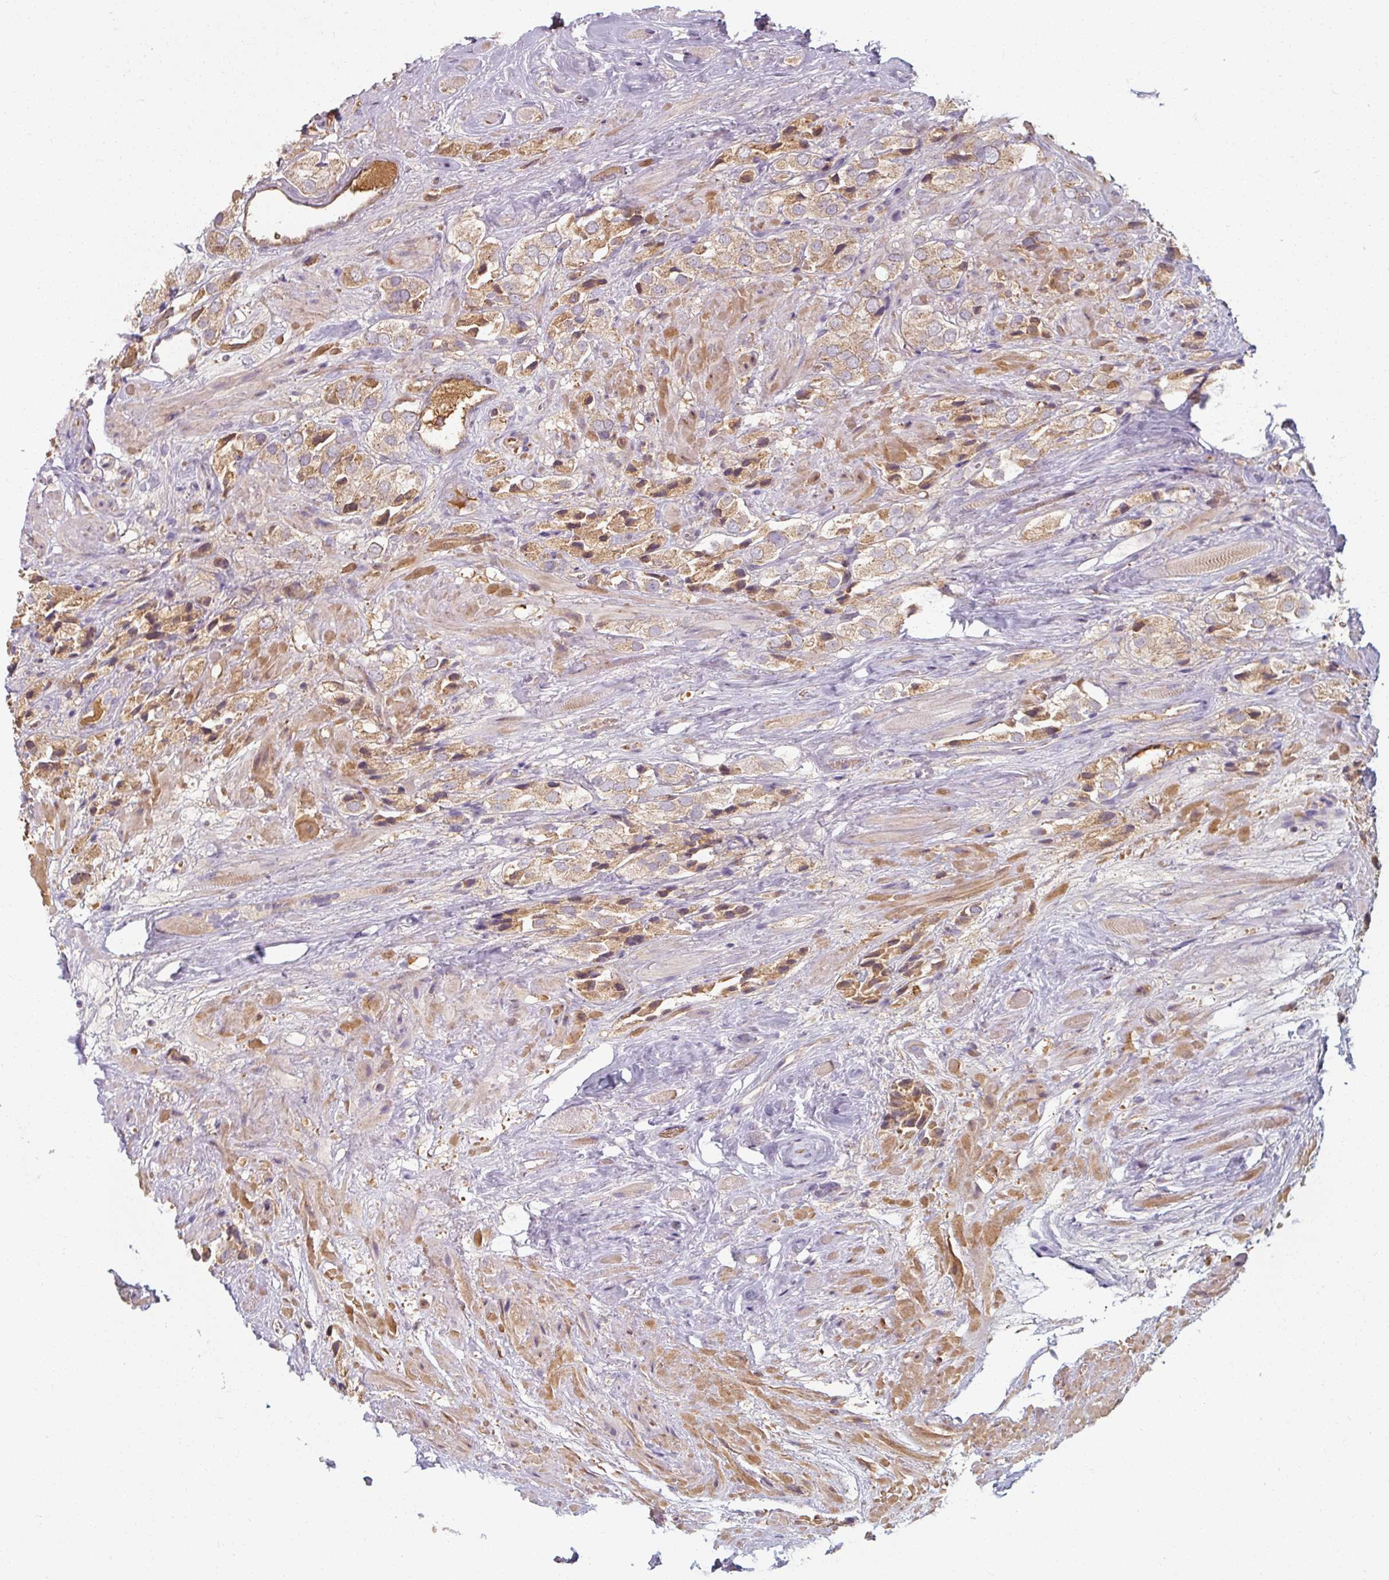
{"staining": {"intensity": "weak", "quantity": ">75%", "location": "cytoplasmic/membranous"}, "tissue": "prostate cancer", "cell_type": "Tumor cells", "image_type": "cancer", "snomed": [{"axis": "morphology", "description": "Adenocarcinoma, High grade"}, {"axis": "topography", "description": "Prostate and seminal vesicle, NOS"}], "caption": "Weak cytoplasmic/membranous staining for a protein is identified in about >75% of tumor cells of prostate high-grade adenocarcinoma using immunohistochemistry.", "gene": "TSEN54", "patient": {"sex": "male", "age": 64}}